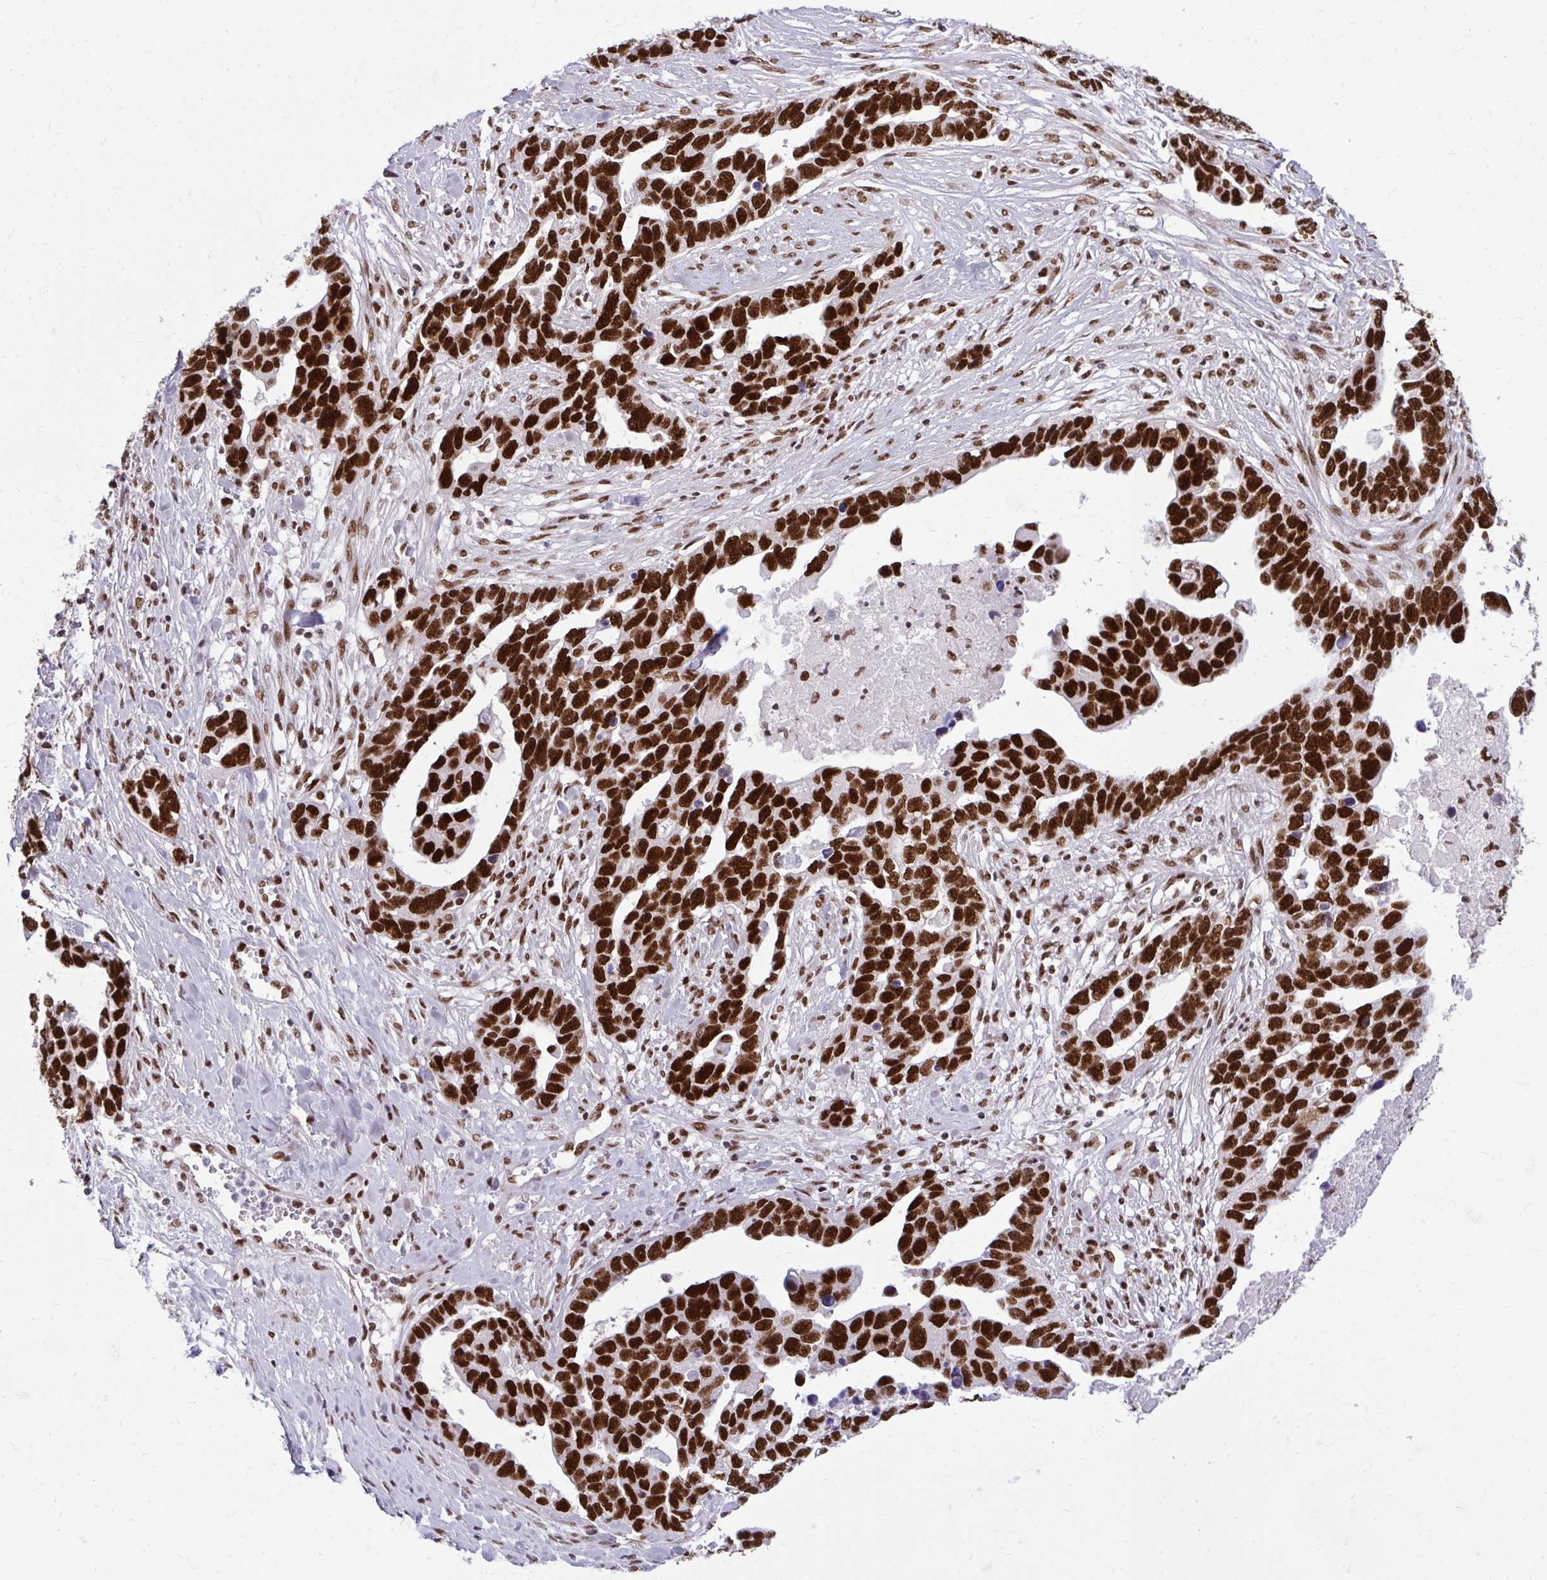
{"staining": {"intensity": "strong", "quantity": ">75%", "location": "nuclear"}, "tissue": "ovarian cancer", "cell_type": "Tumor cells", "image_type": "cancer", "snomed": [{"axis": "morphology", "description": "Cystadenocarcinoma, serous, NOS"}, {"axis": "topography", "description": "Ovary"}], "caption": "Brown immunohistochemical staining in human ovarian serous cystadenocarcinoma demonstrates strong nuclear staining in about >75% of tumor cells.", "gene": "CDYL", "patient": {"sex": "female", "age": 54}}